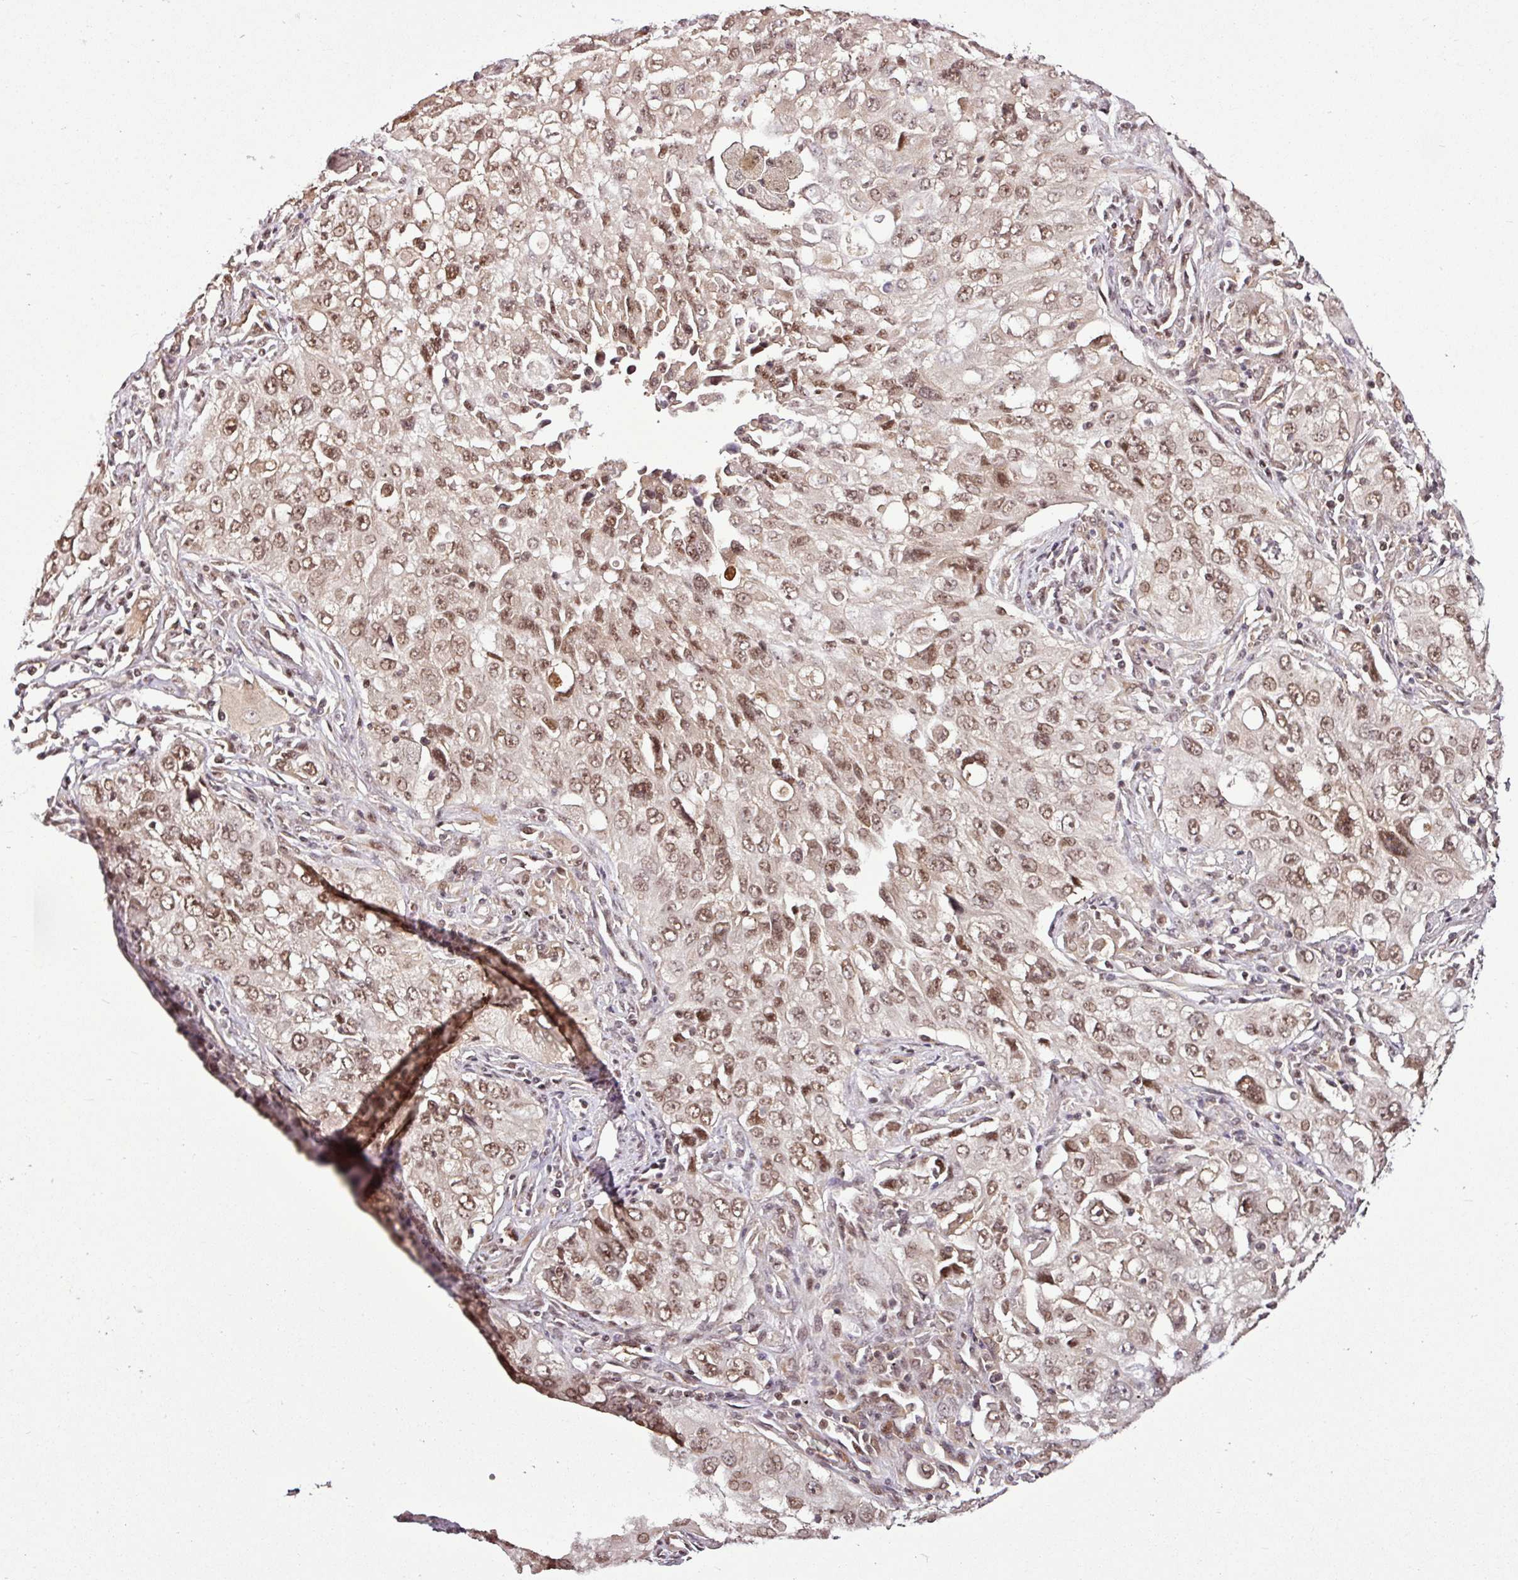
{"staining": {"intensity": "moderate", "quantity": ">75%", "location": "cytoplasmic/membranous,nuclear"}, "tissue": "lung cancer", "cell_type": "Tumor cells", "image_type": "cancer", "snomed": [{"axis": "morphology", "description": "Adenocarcinoma, NOS"}, {"axis": "morphology", "description": "Adenocarcinoma, metastatic, NOS"}, {"axis": "topography", "description": "Lymph node"}, {"axis": "topography", "description": "Lung"}], "caption": "Immunohistochemical staining of human lung metastatic adenocarcinoma demonstrates moderate cytoplasmic/membranous and nuclear protein positivity in about >75% of tumor cells.", "gene": "ITPKC", "patient": {"sex": "female", "age": 42}}